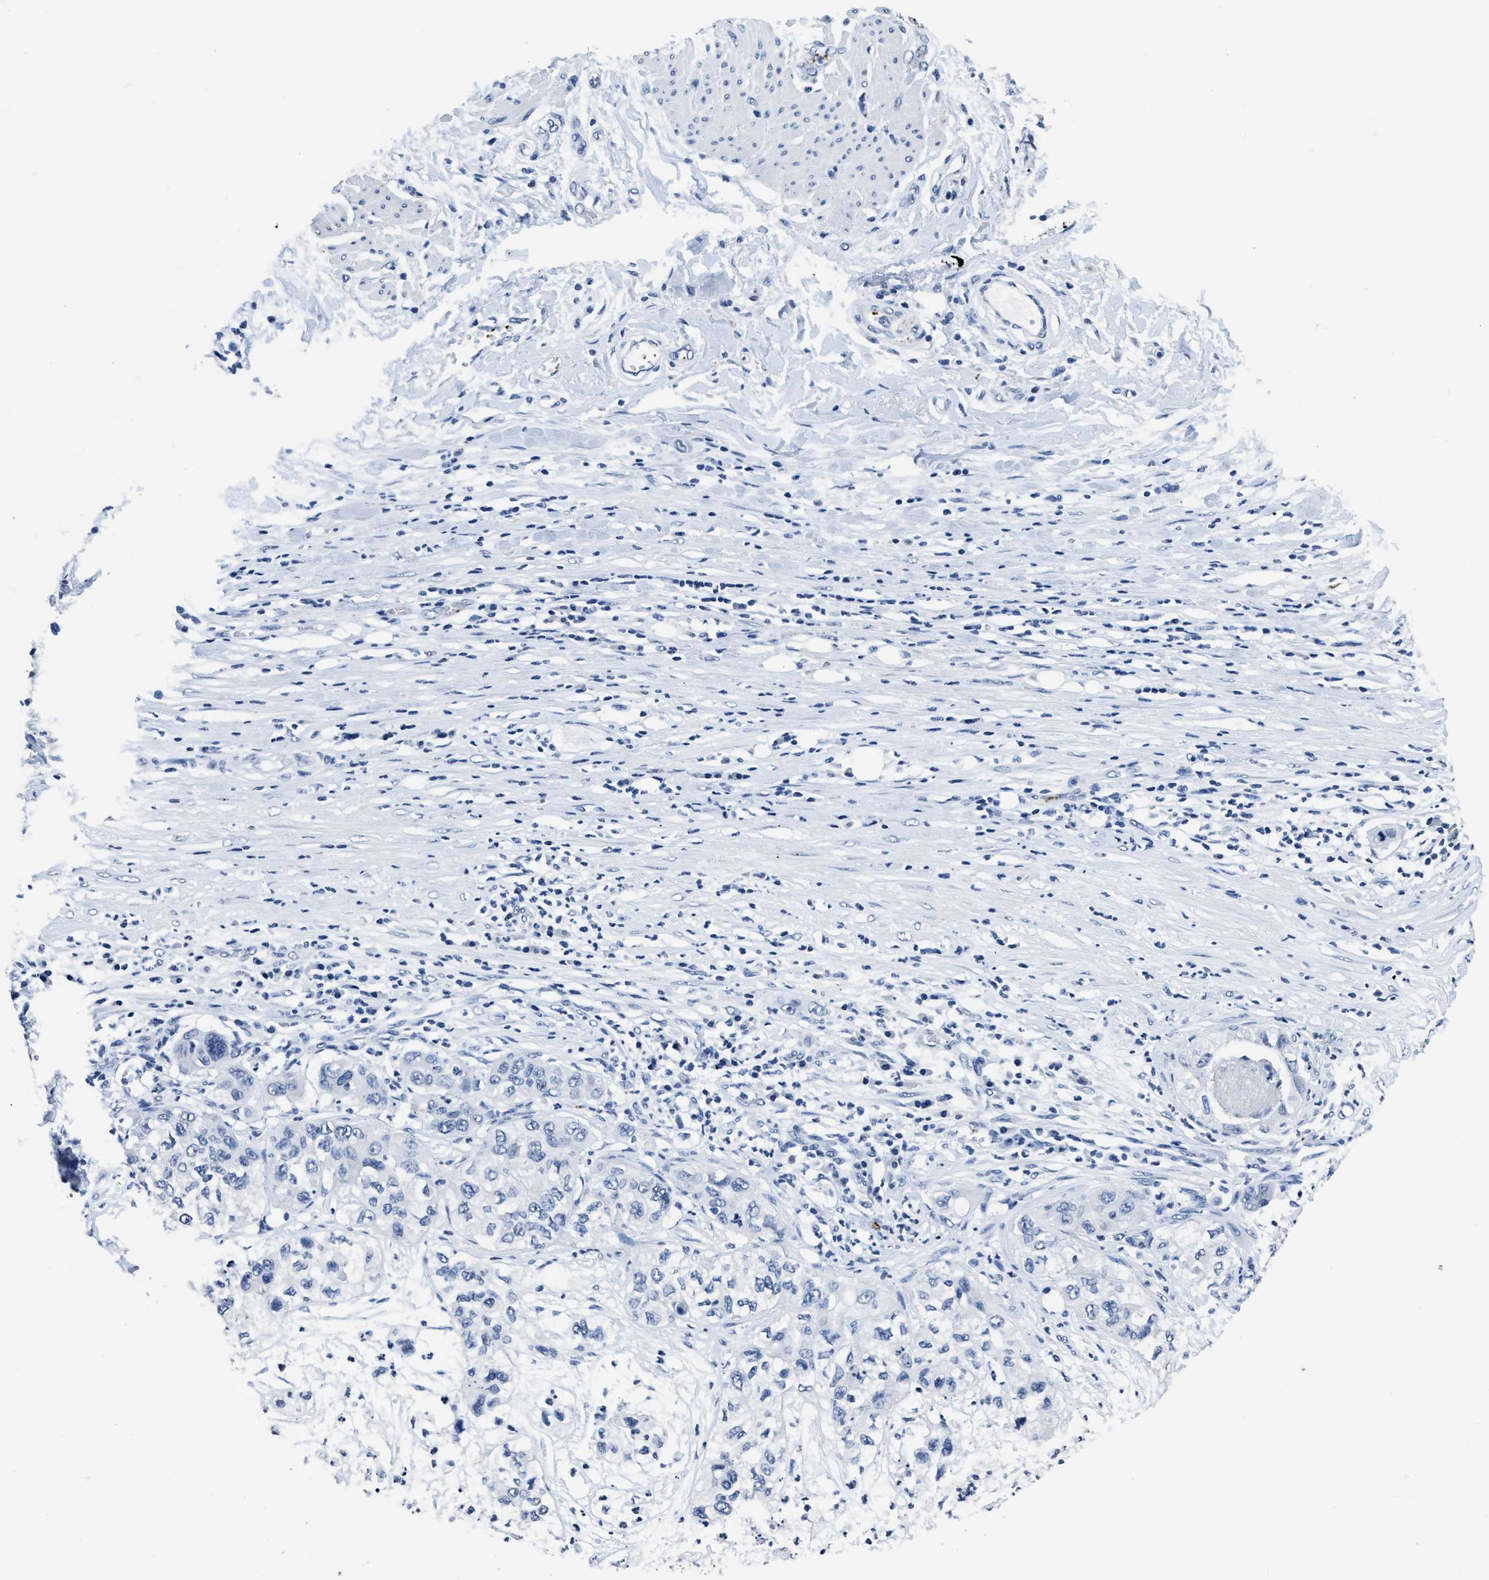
{"staining": {"intensity": "negative", "quantity": "none", "location": "none"}, "tissue": "pancreatic cancer", "cell_type": "Tumor cells", "image_type": "cancer", "snomed": [{"axis": "morphology", "description": "Adenocarcinoma, NOS"}, {"axis": "topography", "description": "Pancreas"}], "caption": "Immunohistochemical staining of adenocarcinoma (pancreatic) displays no significant expression in tumor cells.", "gene": "ITGA2B", "patient": {"sex": "female", "age": 78}}